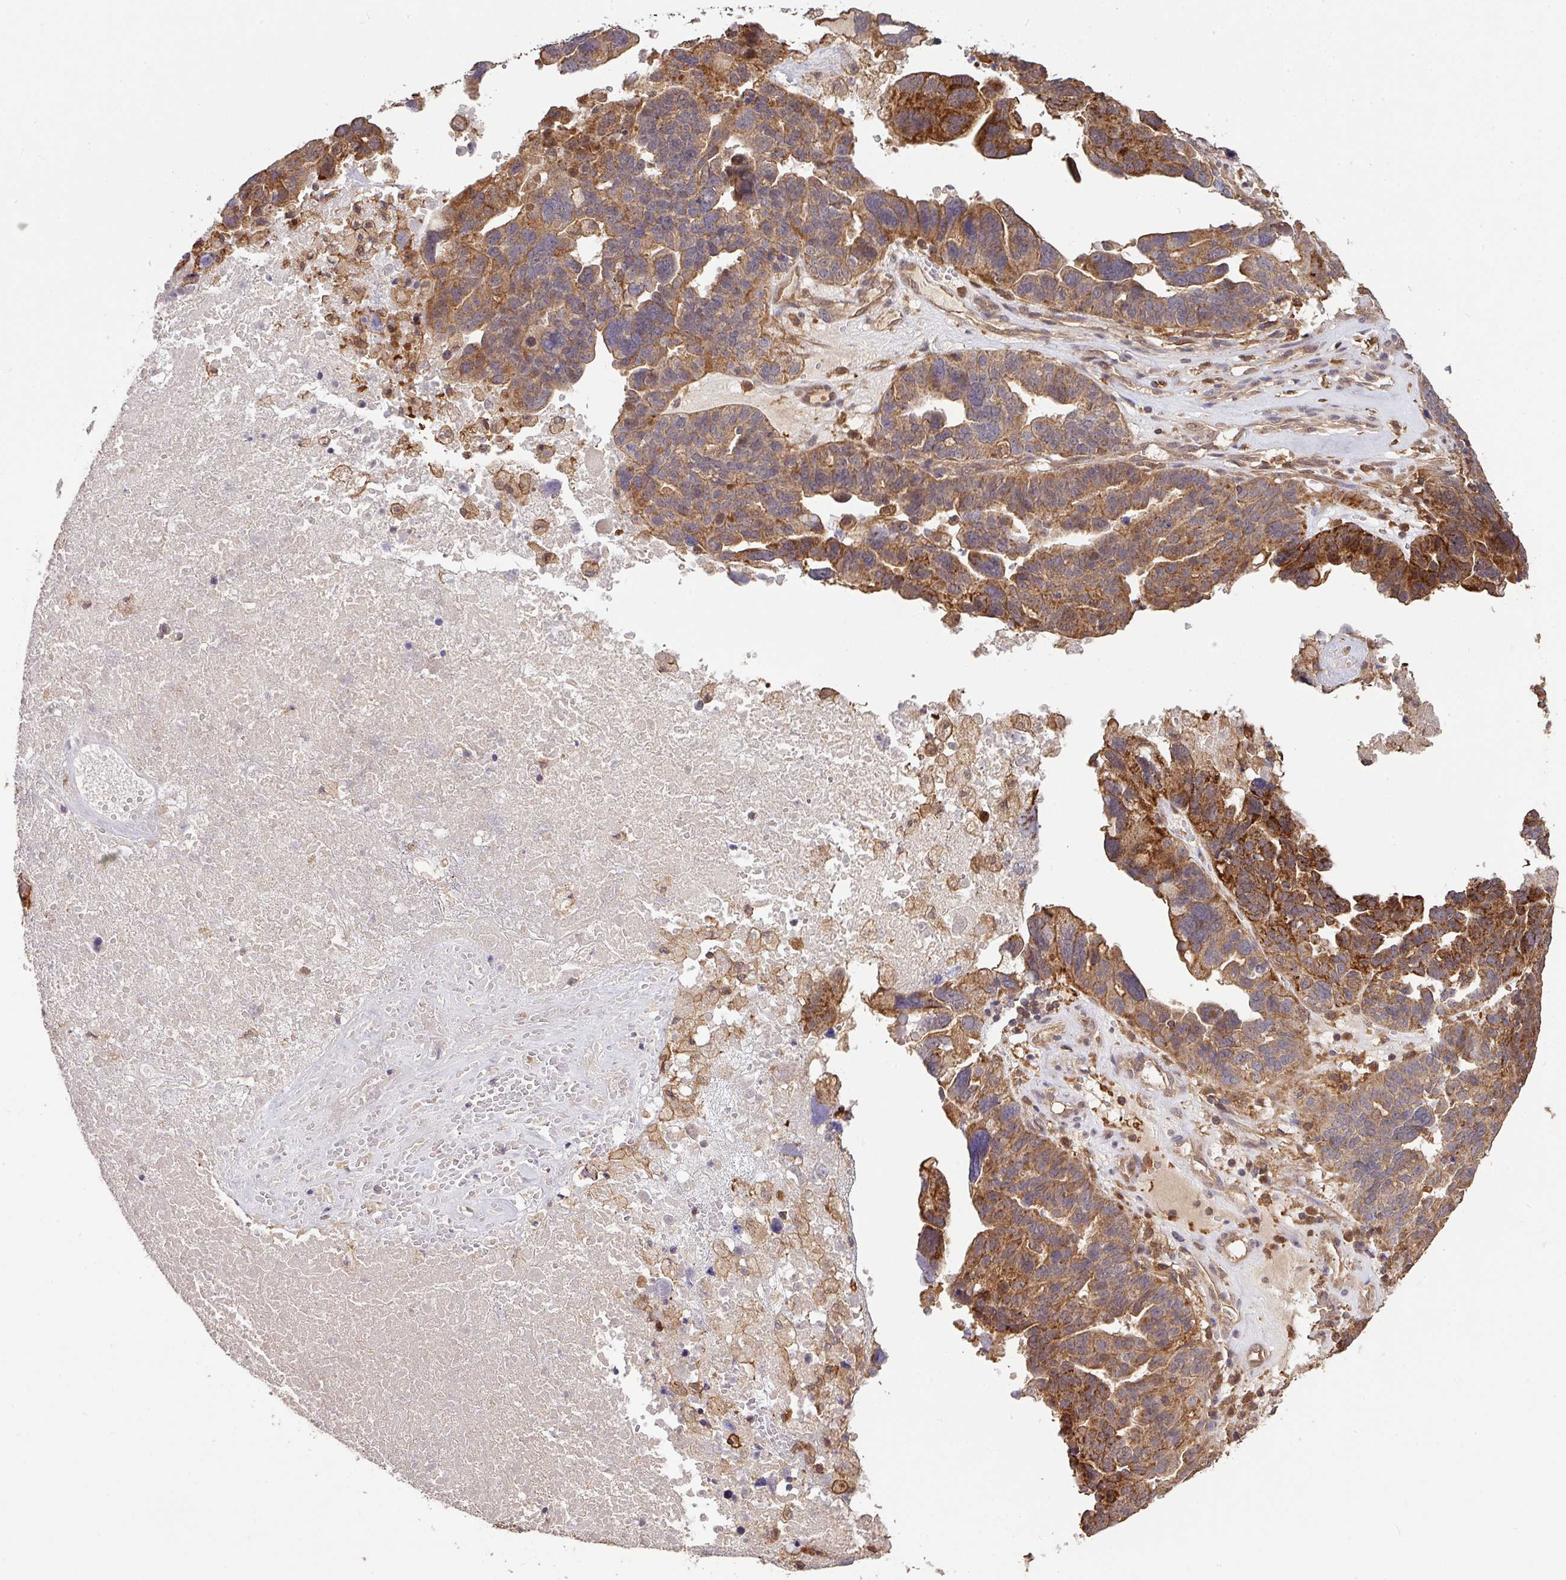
{"staining": {"intensity": "moderate", "quantity": ">75%", "location": "cytoplasmic/membranous"}, "tissue": "ovarian cancer", "cell_type": "Tumor cells", "image_type": "cancer", "snomed": [{"axis": "morphology", "description": "Cystadenocarcinoma, serous, NOS"}, {"axis": "topography", "description": "Ovary"}], "caption": "Immunohistochemistry of ovarian cancer (serous cystadenocarcinoma) shows medium levels of moderate cytoplasmic/membranous expression in about >75% of tumor cells.", "gene": "ARPIN", "patient": {"sex": "female", "age": 59}}